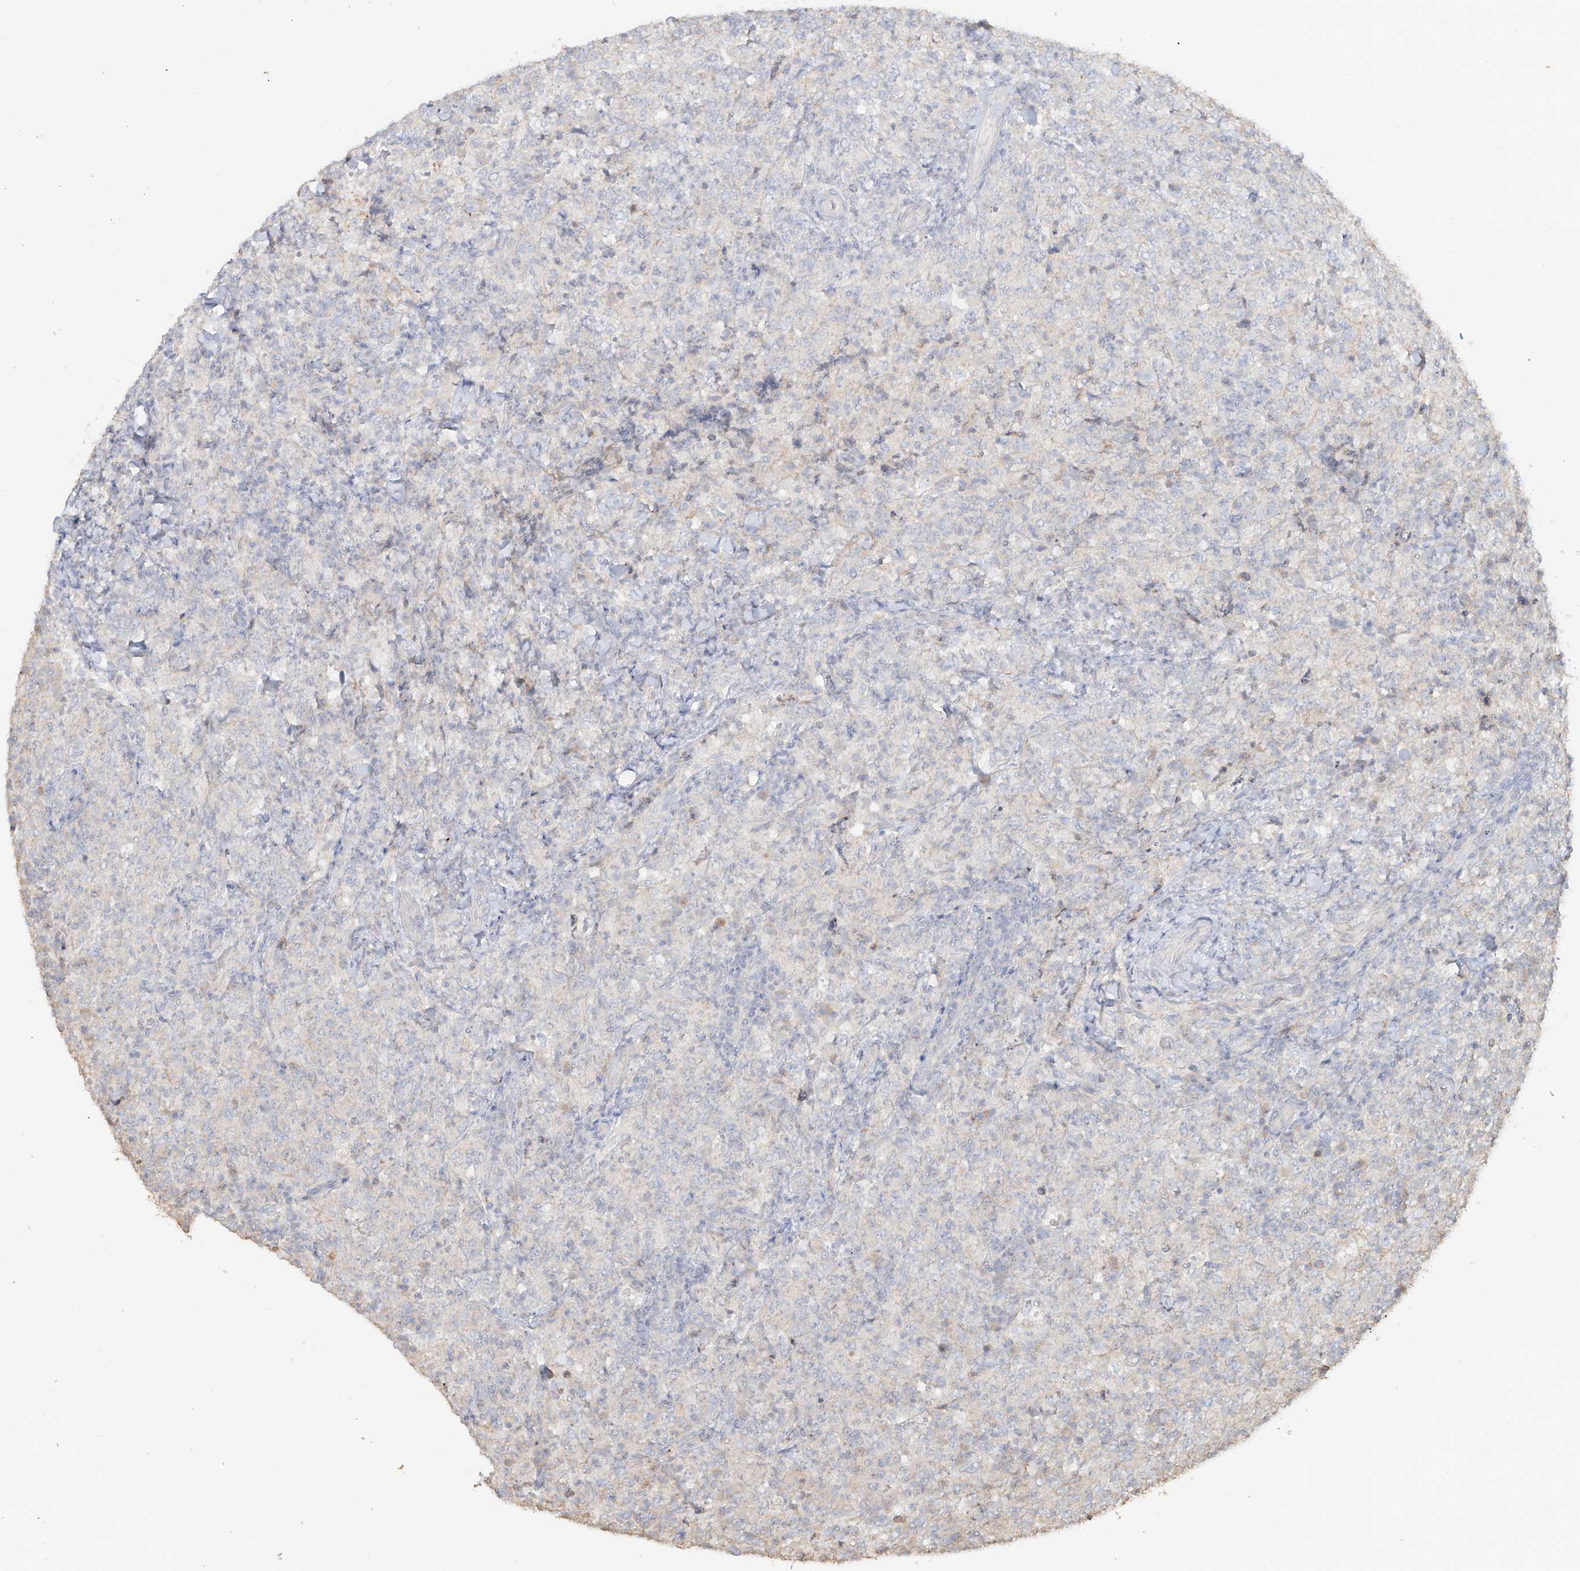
{"staining": {"intensity": "negative", "quantity": "none", "location": "none"}, "tissue": "lymphoma", "cell_type": "Tumor cells", "image_type": "cancer", "snomed": [{"axis": "morphology", "description": "Malignant lymphoma, non-Hodgkin's type, High grade"}, {"axis": "topography", "description": "Tonsil"}], "caption": "IHC of human high-grade malignant lymphoma, non-Hodgkin's type displays no expression in tumor cells. Nuclei are stained in blue.", "gene": "NPHS1", "patient": {"sex": "female", "age": 36}}